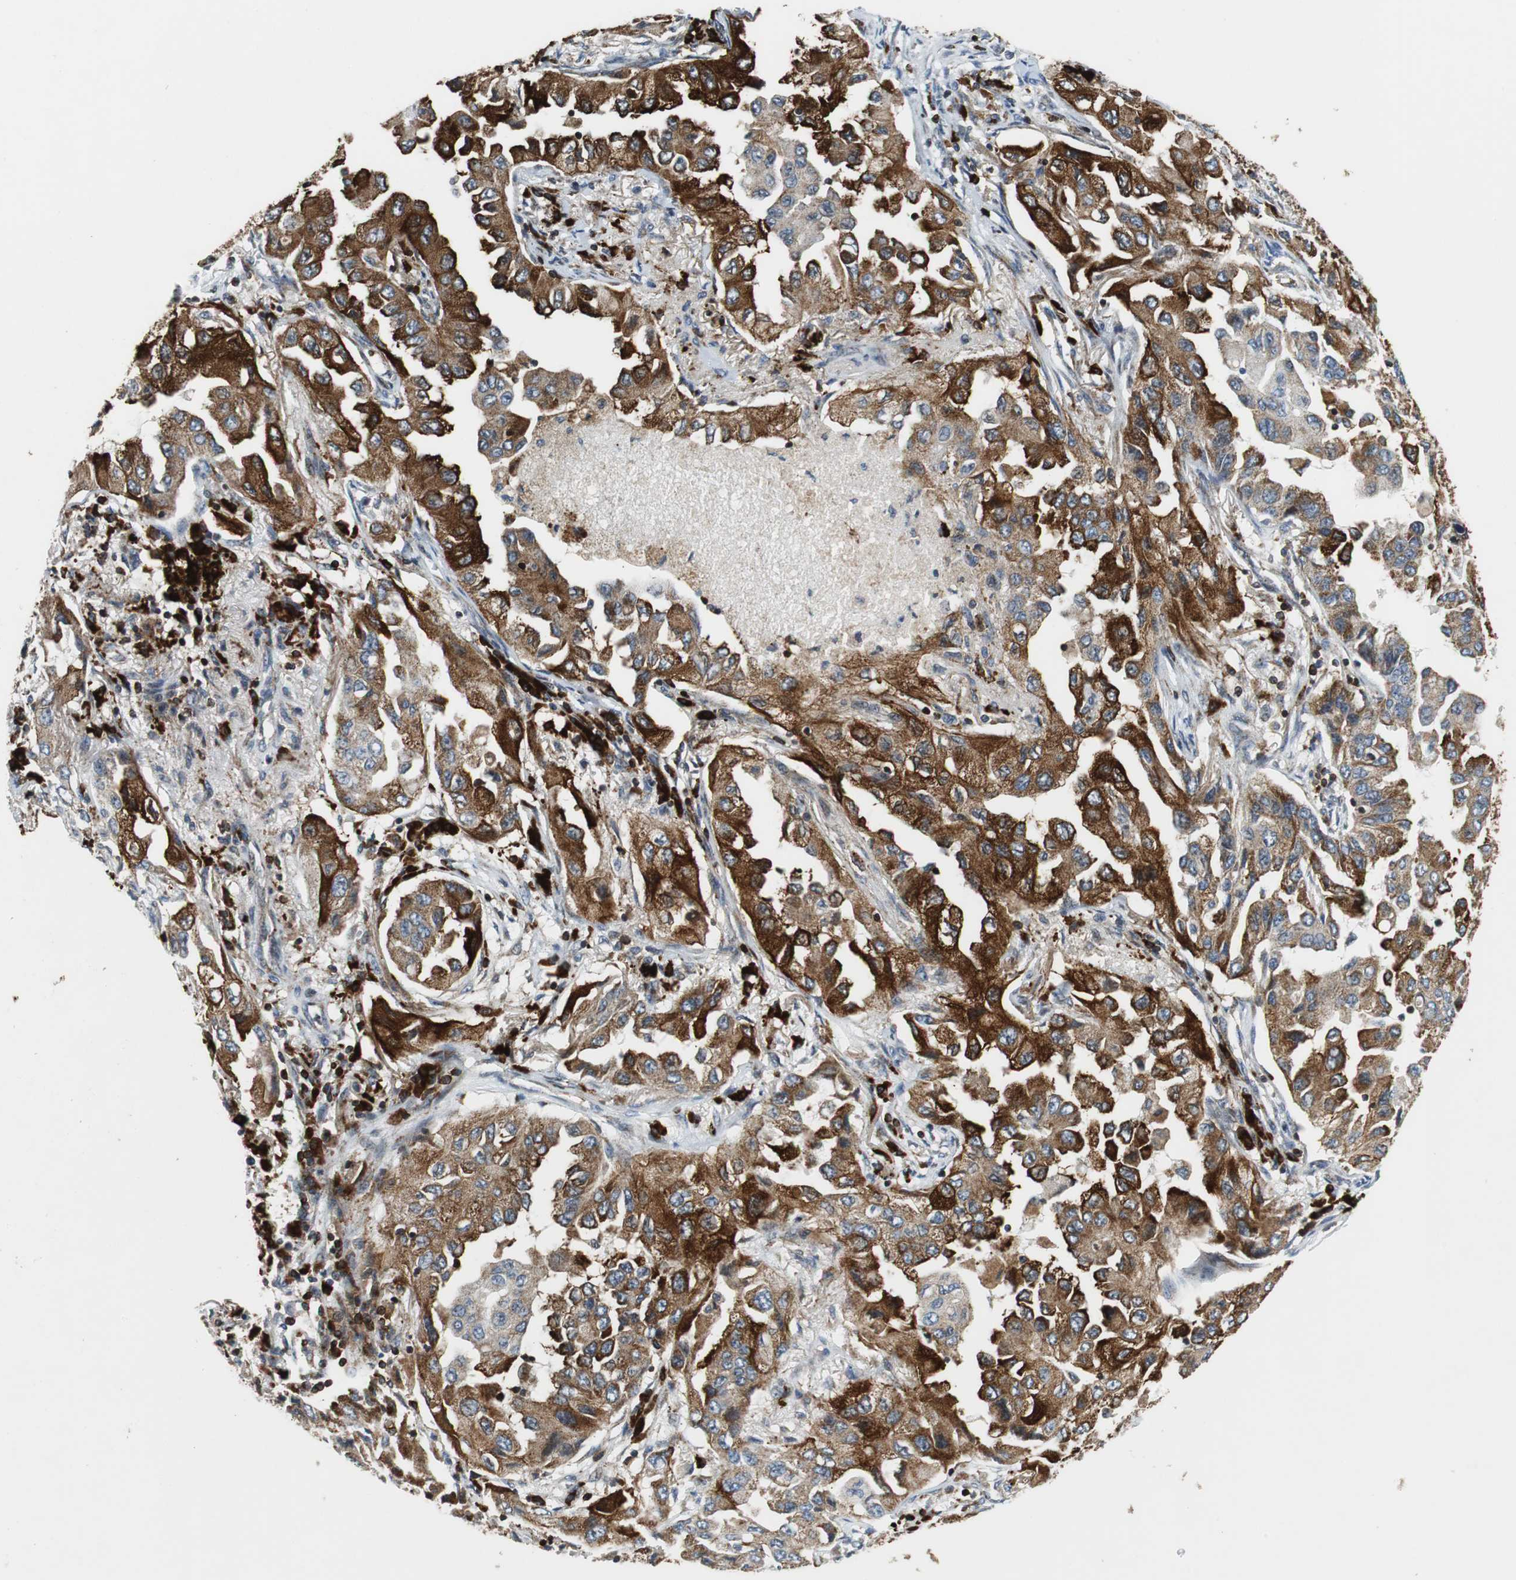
{"staining": {"intensity": "strong", "quantity": ">75%", "location": "cytoplasmic/membranous"}, "tissue": "lung cancer", "cell_type": "Tumor cells", "image_type": "cancer", "snomed": [{"axis": "morphology", "description": "Adenocarcinoma, NOS"}, {"axis": "topography", "description": "Lung"}], "caption": "The micrograph displays a brown stain indicating the presence of a protein in the cytoplasmic/membranous of tumor cells in lung cancer (adenocarcinoma).", "gene": "TUBA4A", "patient": {"sex": "female", "age": 65}}